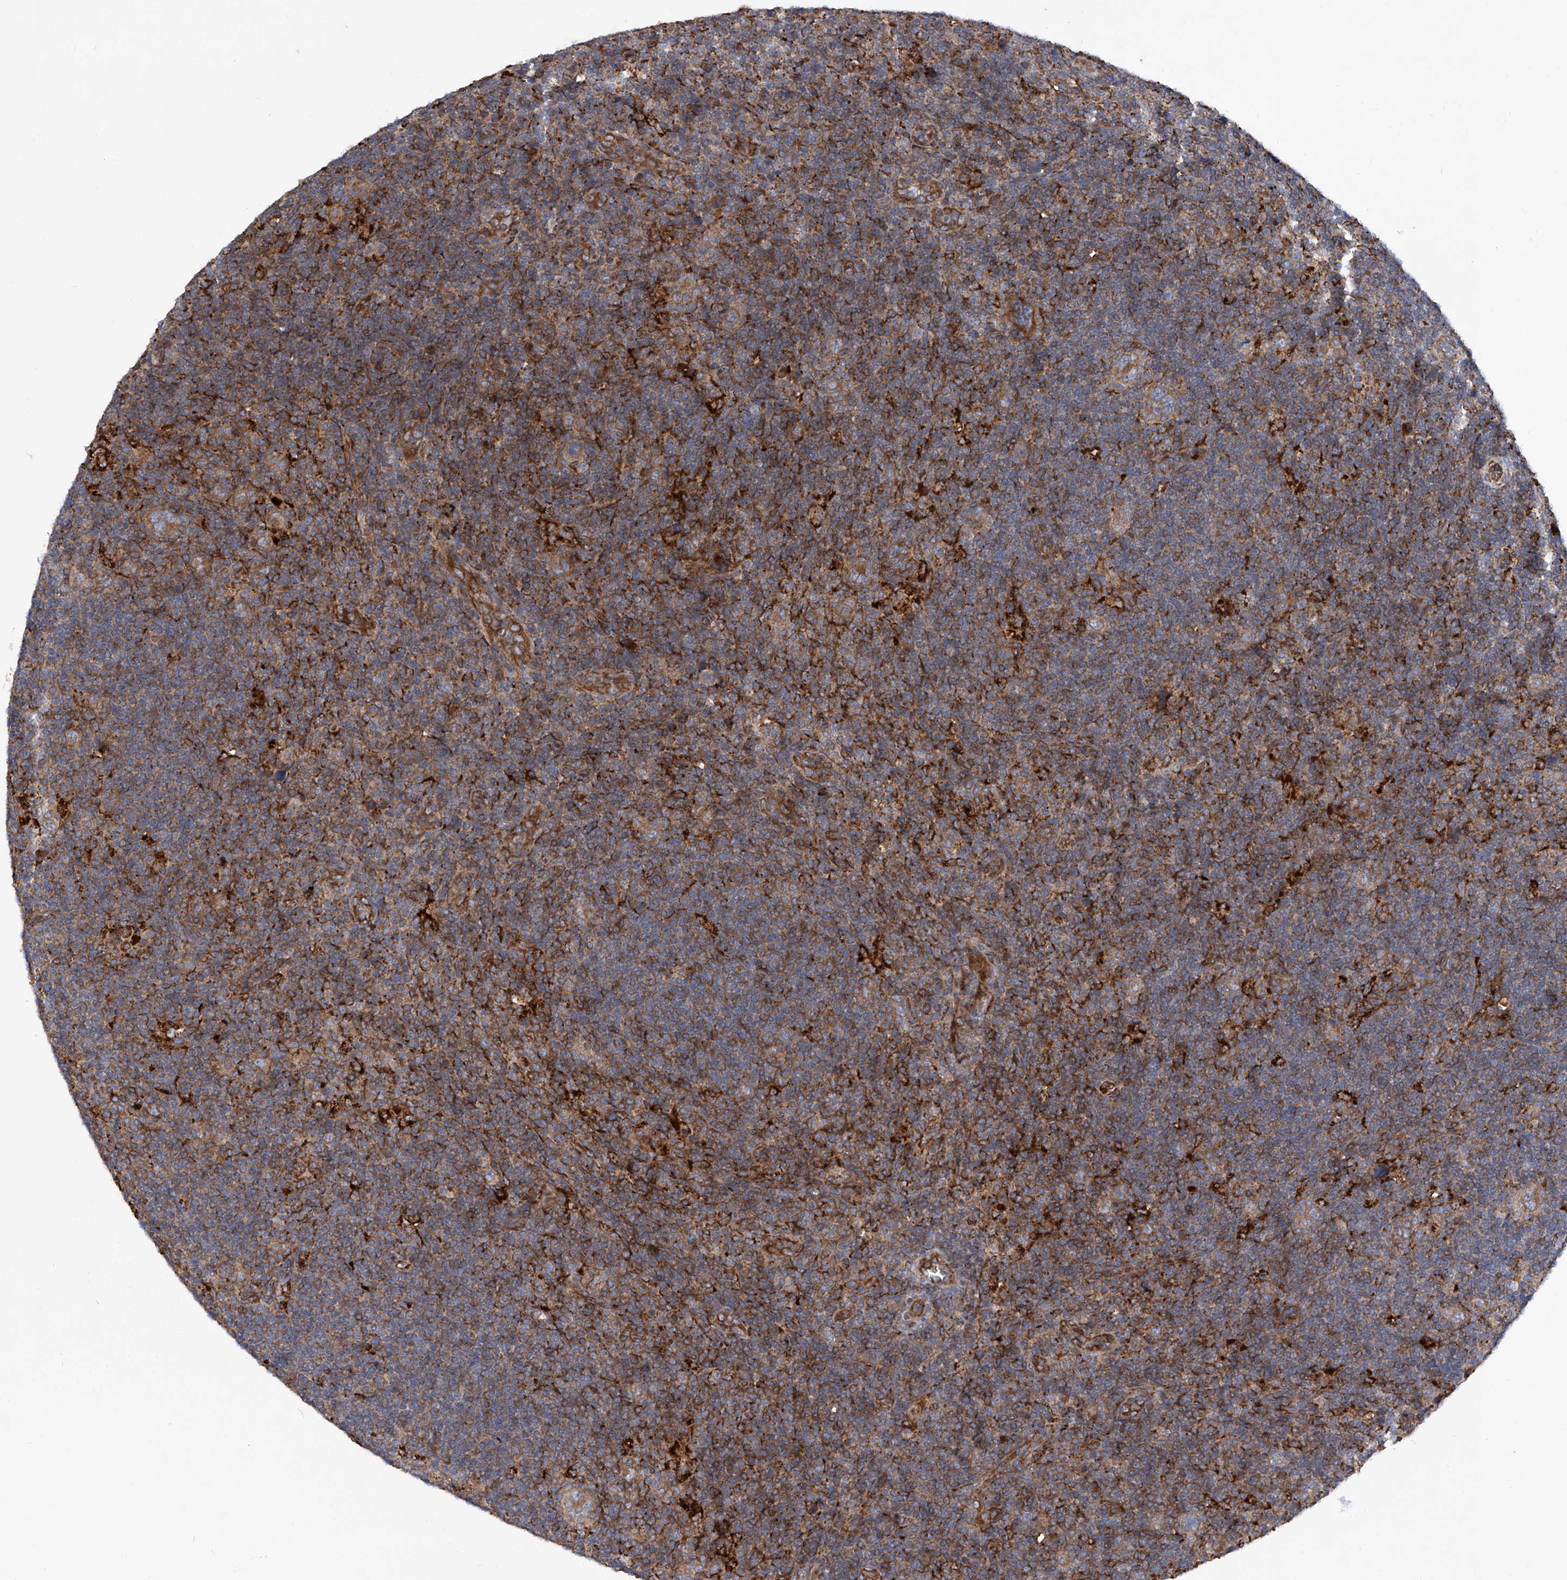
{"staining": {"intensity": "moderate", "quantity": "25%-75%", "location": "cytoplasmic/membranous"}, "tissue": "lymphoma", "cell_type": "Tumor cells", "image_type": "cancer", "snomed": [{"axis": "morphology", "description": "Hodgkin's disease, NOS"}, {"axis": "topography", "description": "Lymph node"}], "caption": "A photomicrograph showing moderate cytoplasmic/membranous staining in about 25%-75% of tumor cells in lymphoma, as visualized by brown immunohistochemical staining.", "gene": "ASCC3", "patient": {"sex": "female", "age": 57}}